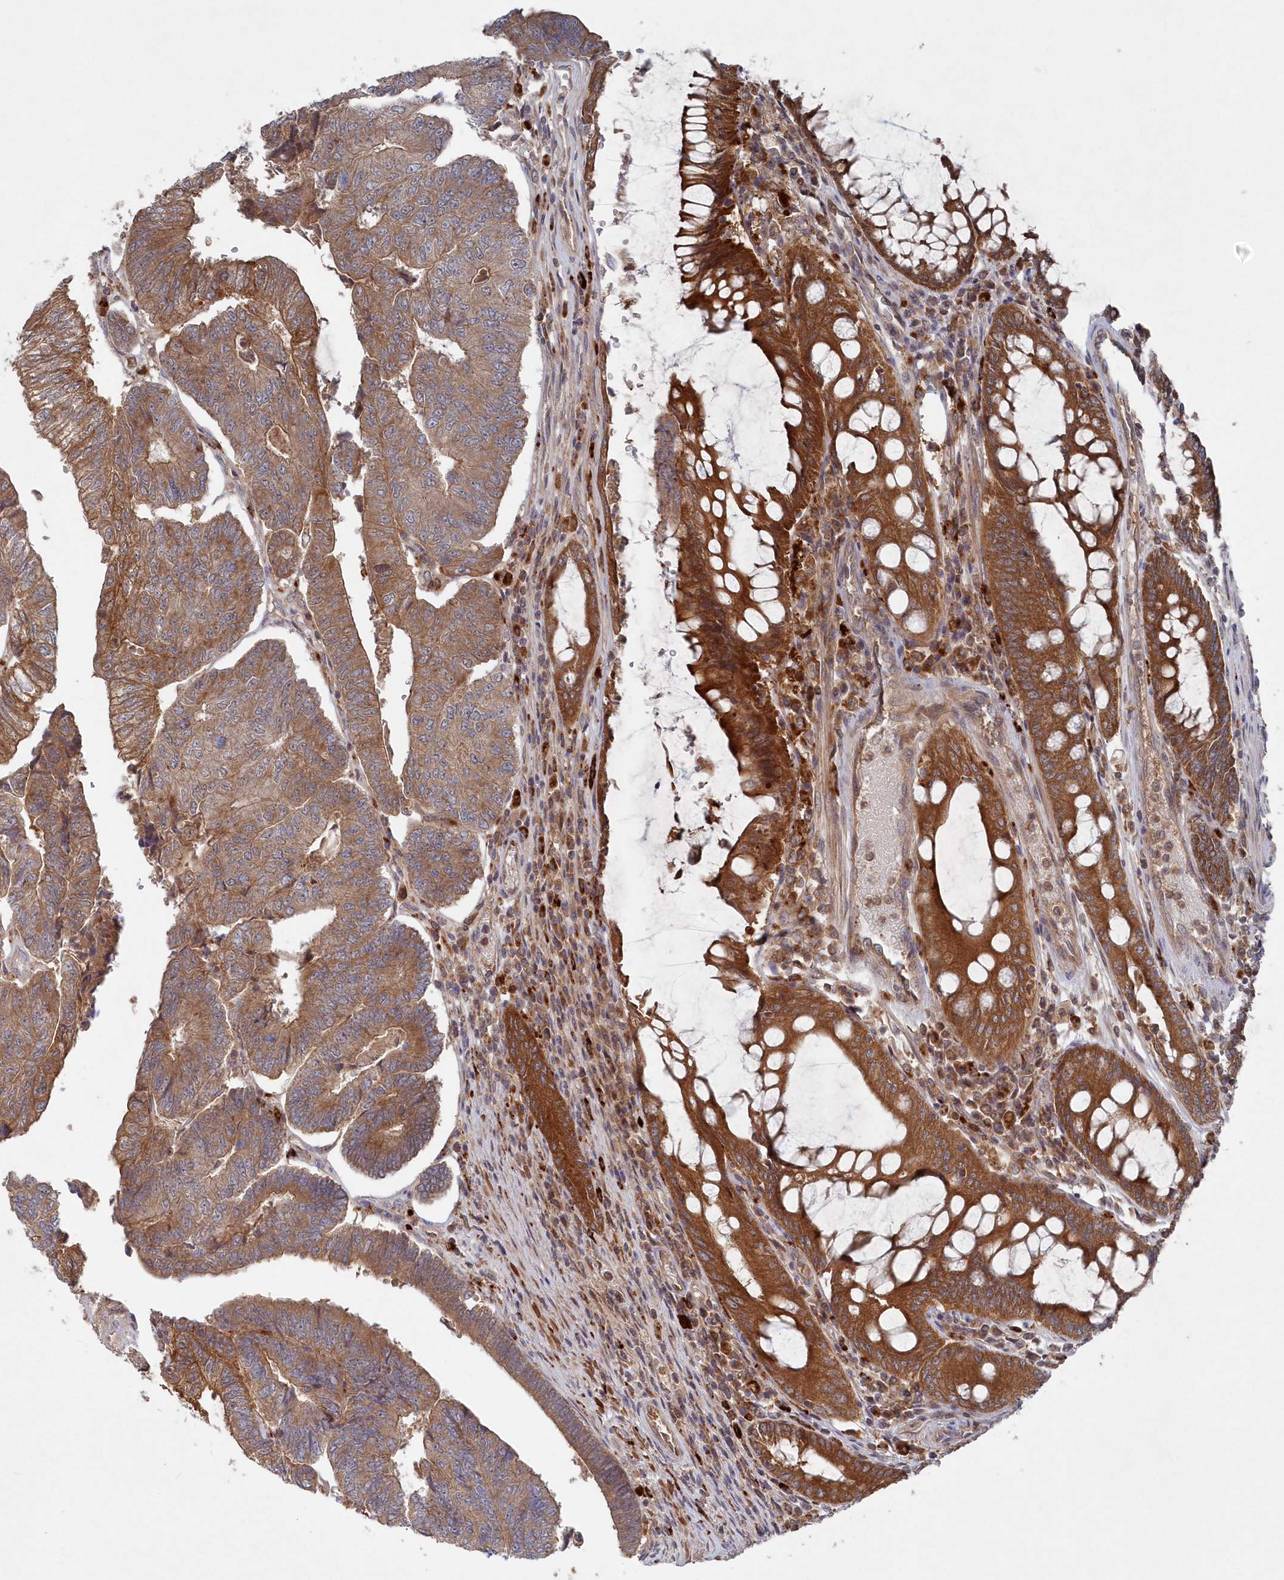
{"staining": {"intensity": "moderate", "quantity": ">75%", "location": "cytoplasmic/membranous"}, "tissue": "colorectal cancer", "cell_type": "Tumor cells", "image_type": "cancer", "snomed": [{"axis": "morphology", "description": "Adenocarcinoma, NOS"}, {"axis": "topography", "description": "Colon"}], "caption": "Protein staining of colorectal cancer (adenocarcinoma) tissue displays moderate cytoplasmic/membranous expression in about >75% of tumor cells. (DAB IHC with brightfield microscopy, high magnification).", "gene": "ASNSD1", "patient": {"sex": "female", "age": 67}}